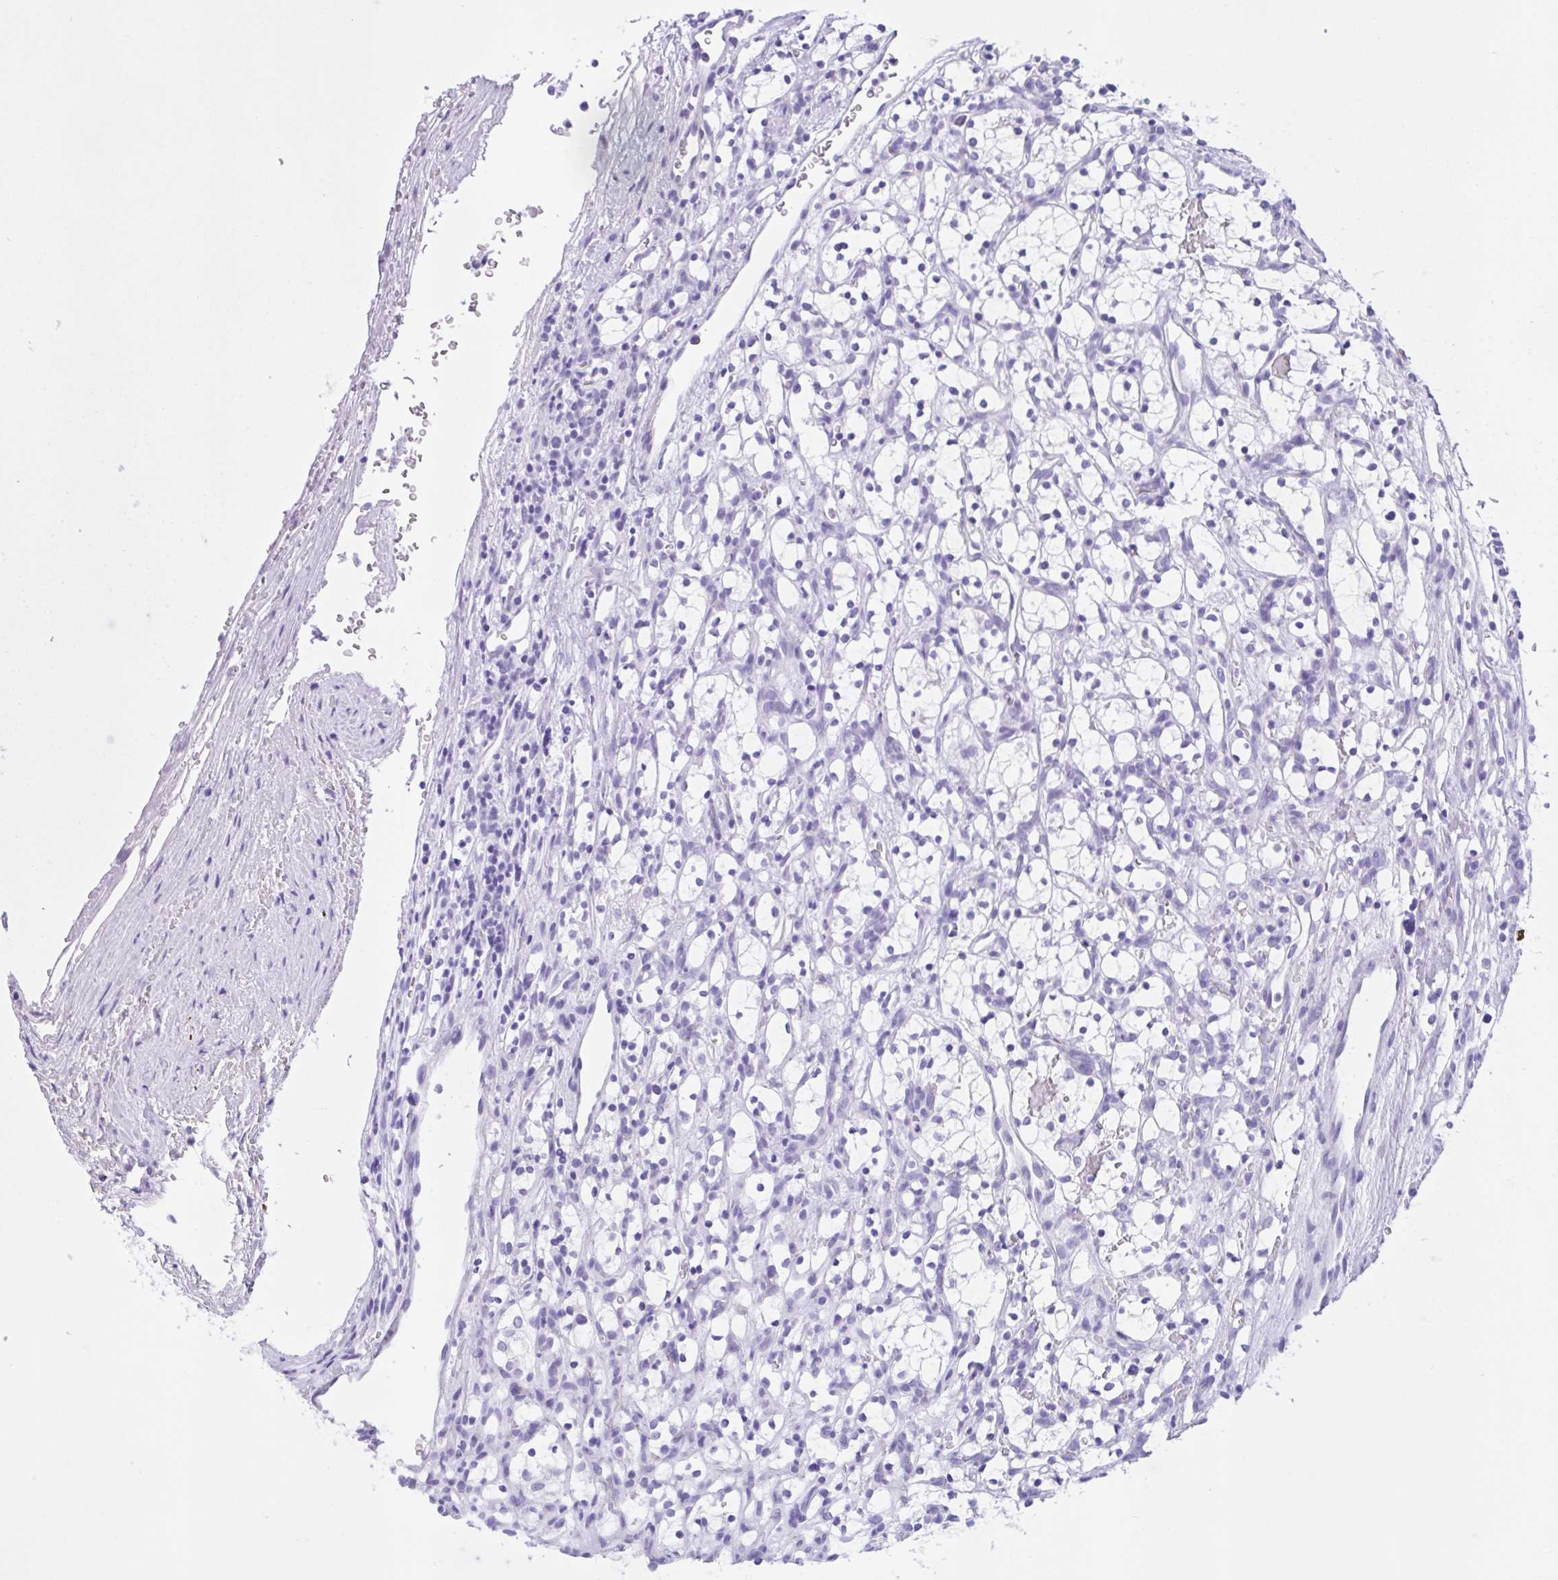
{"staining": {"intensity": "negative", "quantity": "none", "location": "none"}, "tissue": "renal cancer", "cell_type": "Tumor cells", "image_type": "cancer", "snomed": [{"axis": "morphology", "description": "Adenocarcinoma, NOS"}, {"axis": "topography", "description": "Kidney"}], "caption": "DAB (3,3'-diaminobenzidine) immunohistochemical staining of renal adenocarcinoma reveals no significant expression in tumor cells. (Brightfield microscopy of DAB (3,3'-diaminobenzidine) IHC at high magnification).", "gene": "ZNF319", "patient": {"sex": "female", "age": 69}}